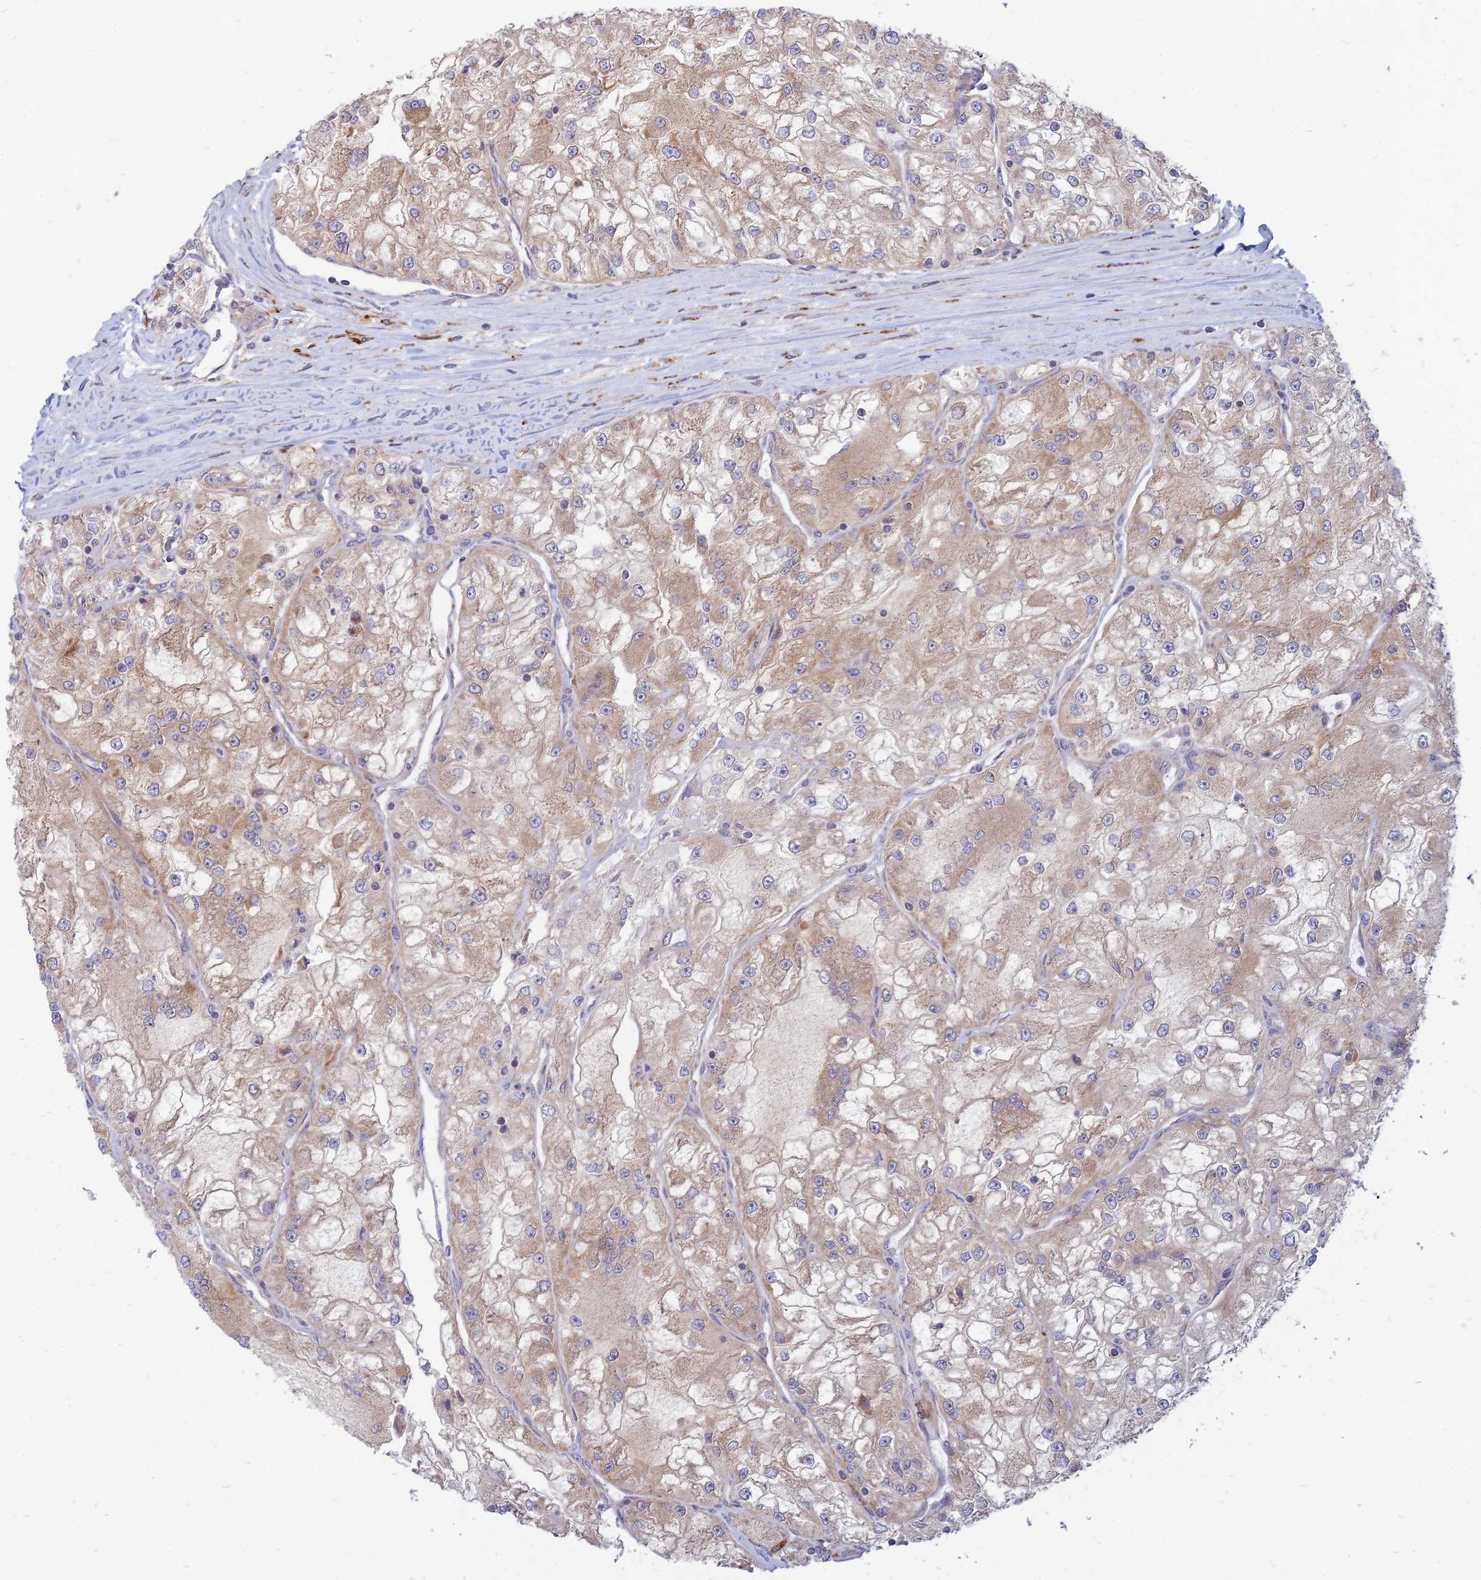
{"staining": {"intensity": "weak", "quantity": "25%-75%", "location": "cytoplasmic/membranous"}, "tissue": "renal cancer", "cell_type": "Tumor cells", "image_type": "cancer", "snomed": [{"axis": "morphology", "description": "Adenocarcinoma, NOS"}, {"axis": "topography", "description": "Kidney"}], "caption": "Adenocarcinoma (renal) was stained to show a protein in brown. There is low levels of weak cytoplasmic/membranous staining in approximately 25%-75% of tumor cells.", "gene": "PHKA2", "patient": {"sex": "female", "age": 72}}